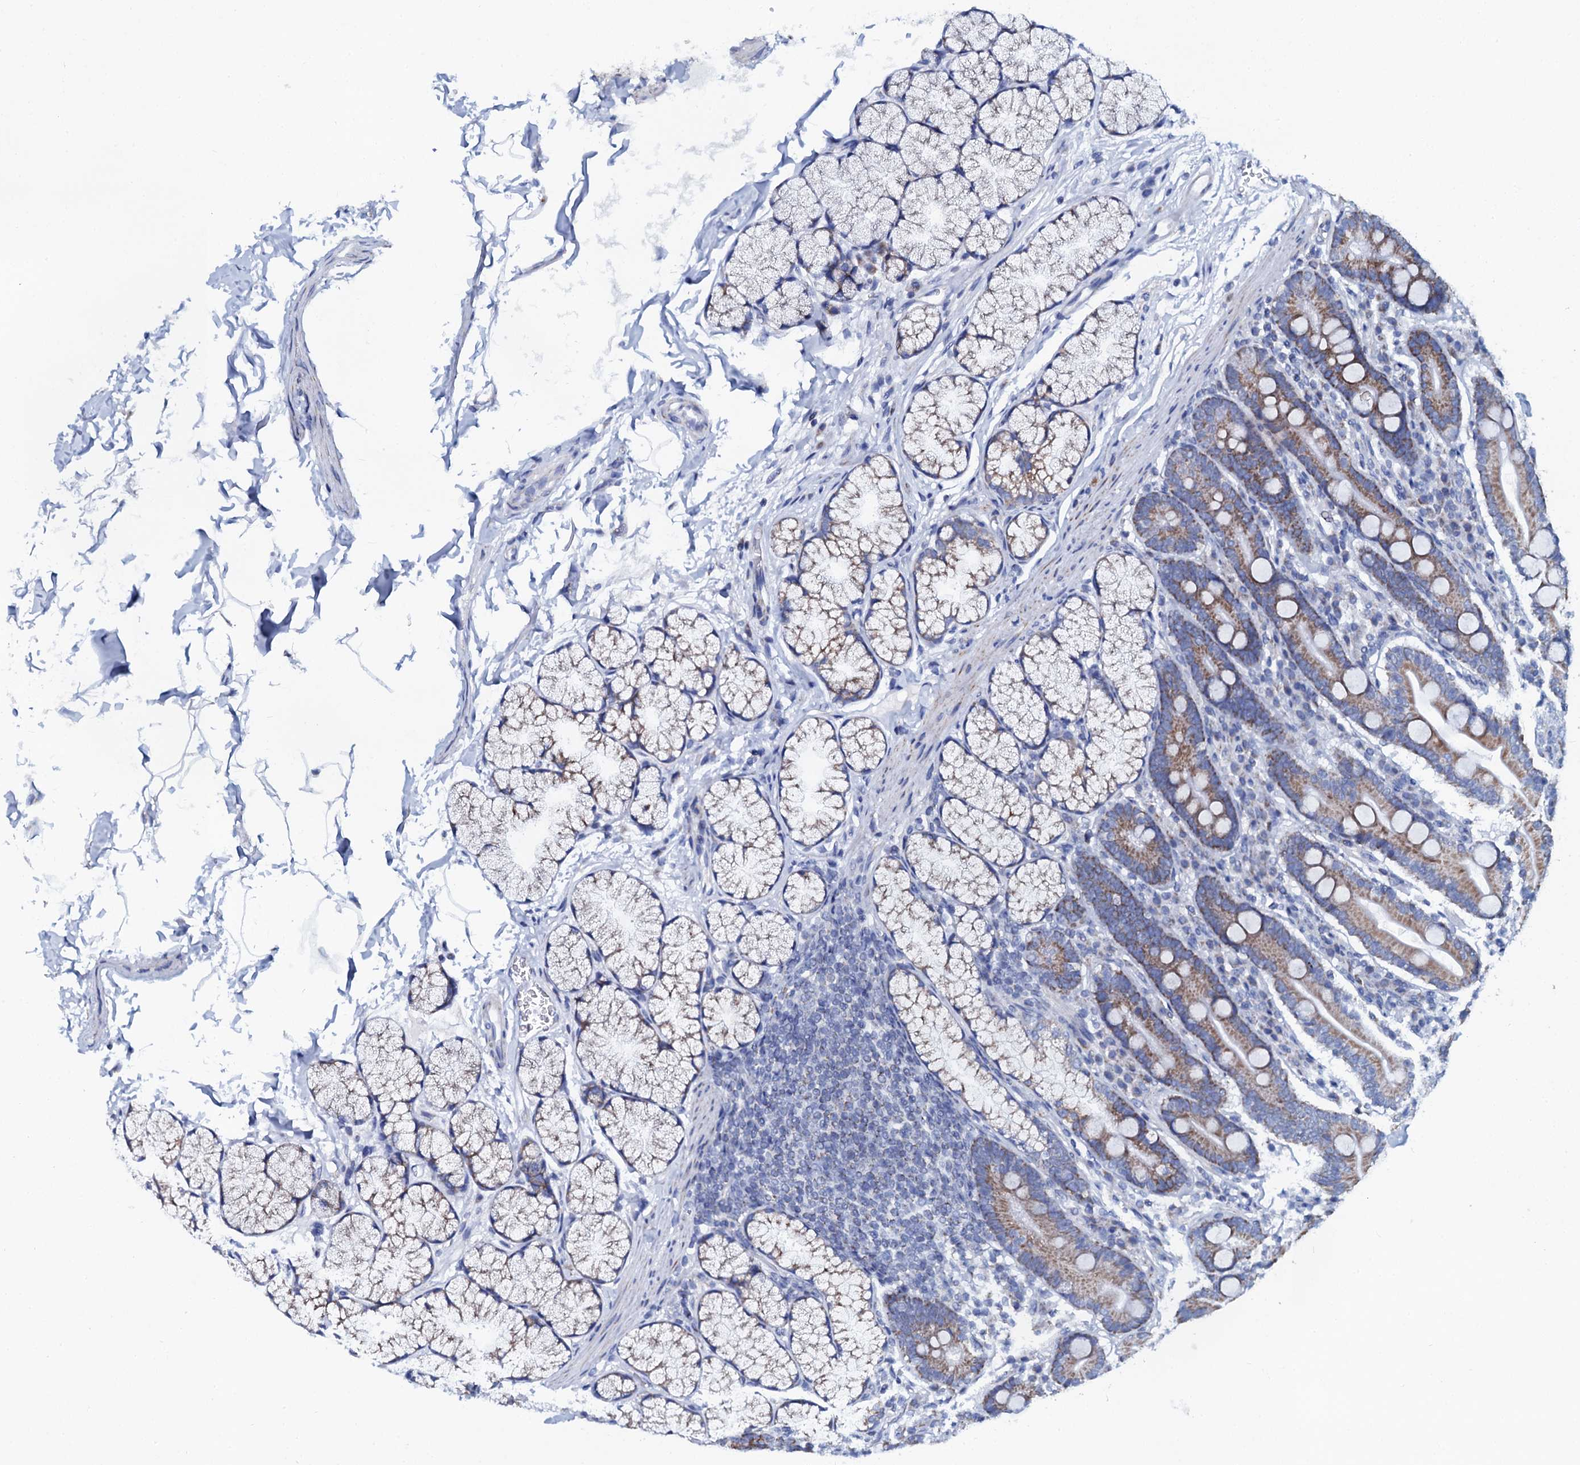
{"staining": {"intensity": "moderate", "quantity": ">75%", "location": "cytoplasmic/membranous"}, "tissue": "duodenum", "cell_type": "Glandular cells", "image_type": "normal", "snomed": [{"axis": "morphology", "description": "Normal tissue, NOS"}, {"axis": "topography", "description": "Duodenum"}], "caption": "Immunohistochemistry photomicrograph of normal human duodenum stained for a protein (brown), which exhibits medium levels of moderate cytoplasmic/membranous expression in about >75% of glandular cells.", "gene": "SLC37A4", "patient": {"sex": "male", "age": 35}}